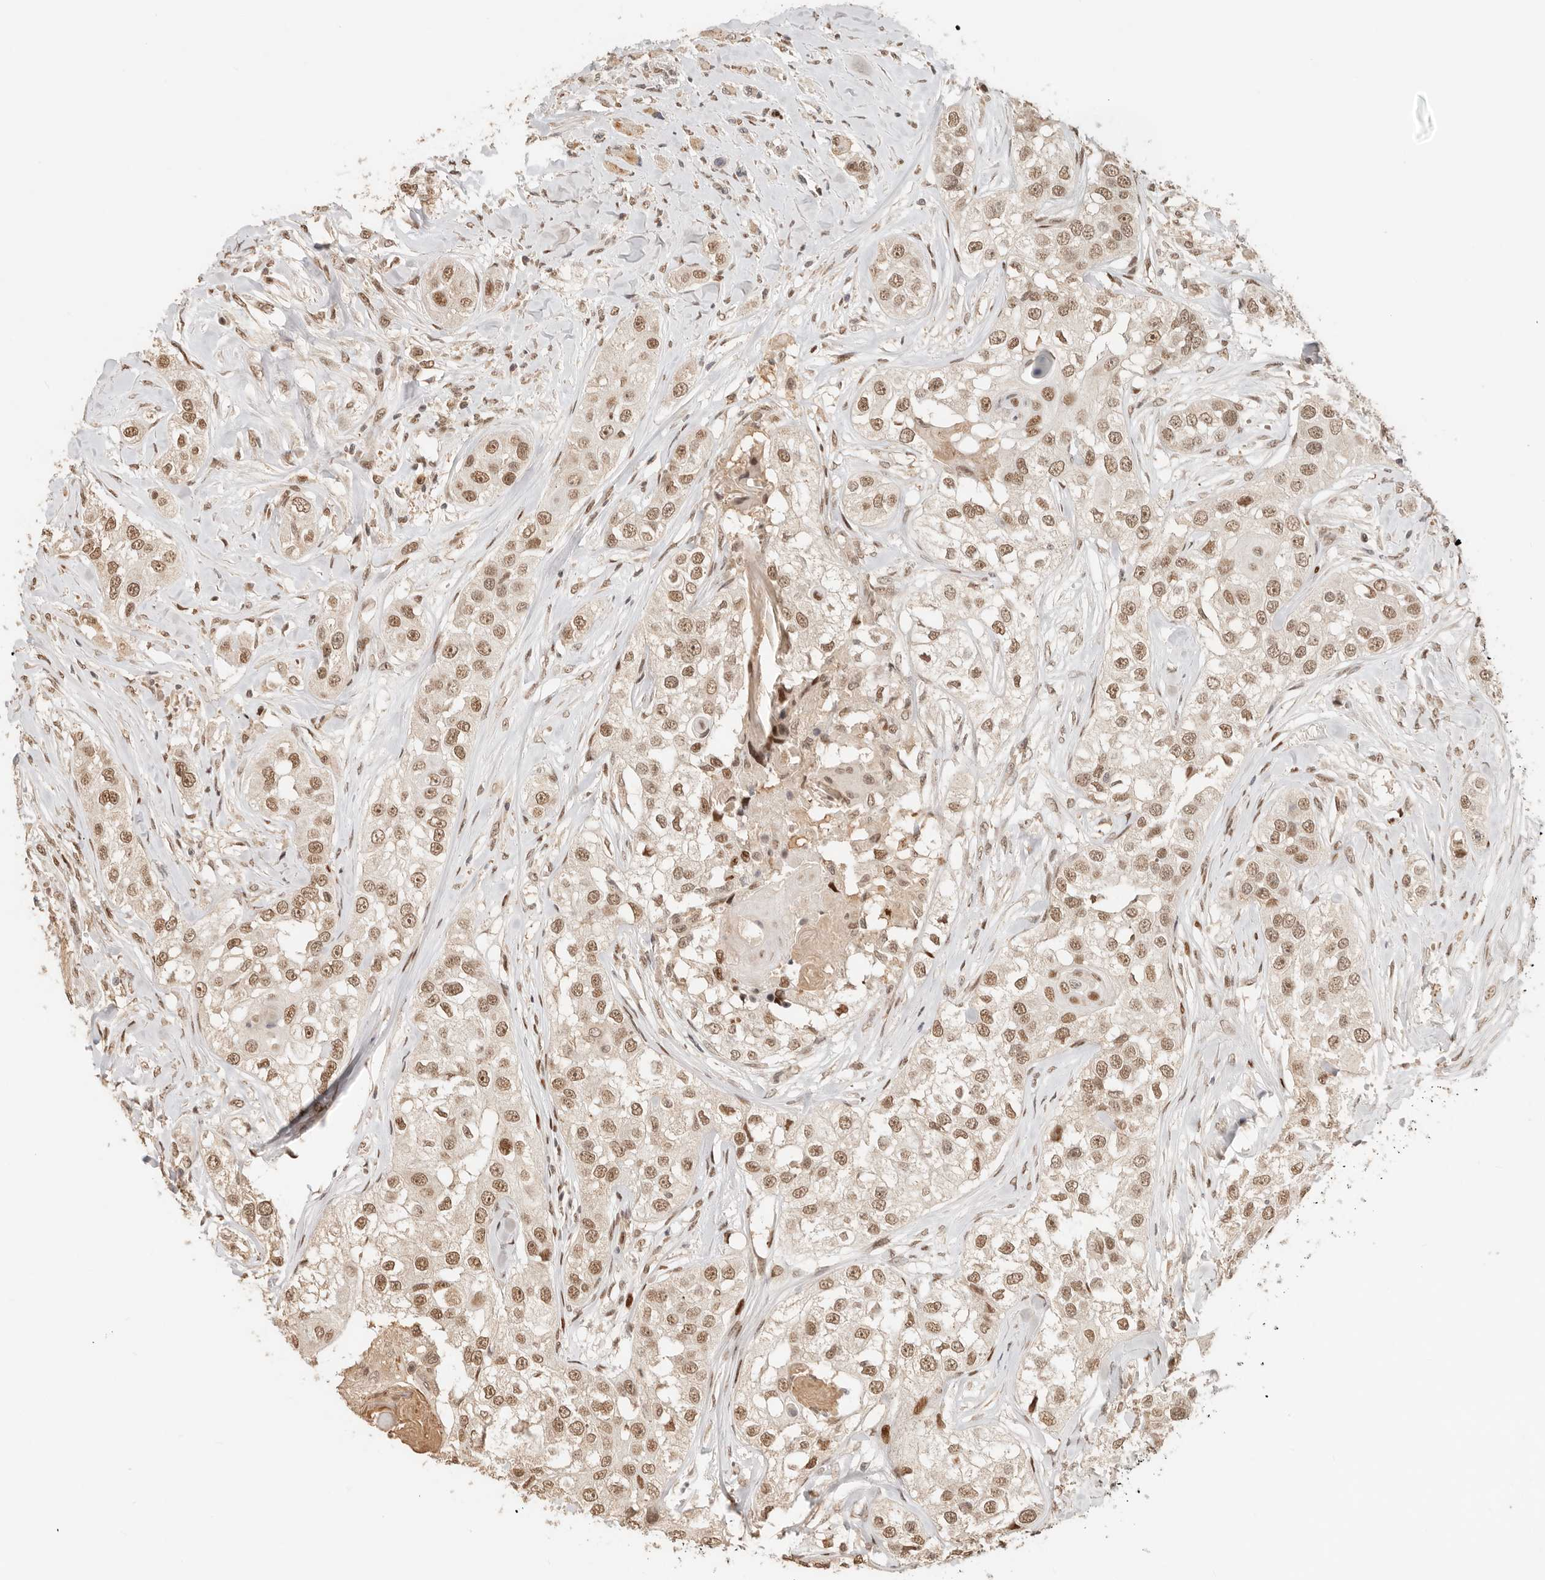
{"staining": {"intensity": "moderate", "quantity": ">75%", "location": "nuclear"}, "tissue": "head and neck cancer", "cell_type": "Tumor cells", "image_type": "cancer", "snomed": [{"axis": "morphology", "description": "Normal tissue, NOS"}, {"axis": "morphology", "description": "Squamous cell carcinoma, NOS"}, {"axis": "topography", "description": "Skeletal muscle"}, {"axis": "topography", "description": "Head-Neck"}], "caption": "Human squamous cell carcinoma (head and neck) stained for a protein (brown) reveals moderate nuclear positive positivity in approximately >75% of tumor cells.", "gene": "NPAS2", "patient": {"sex": "male", "age": 51}}